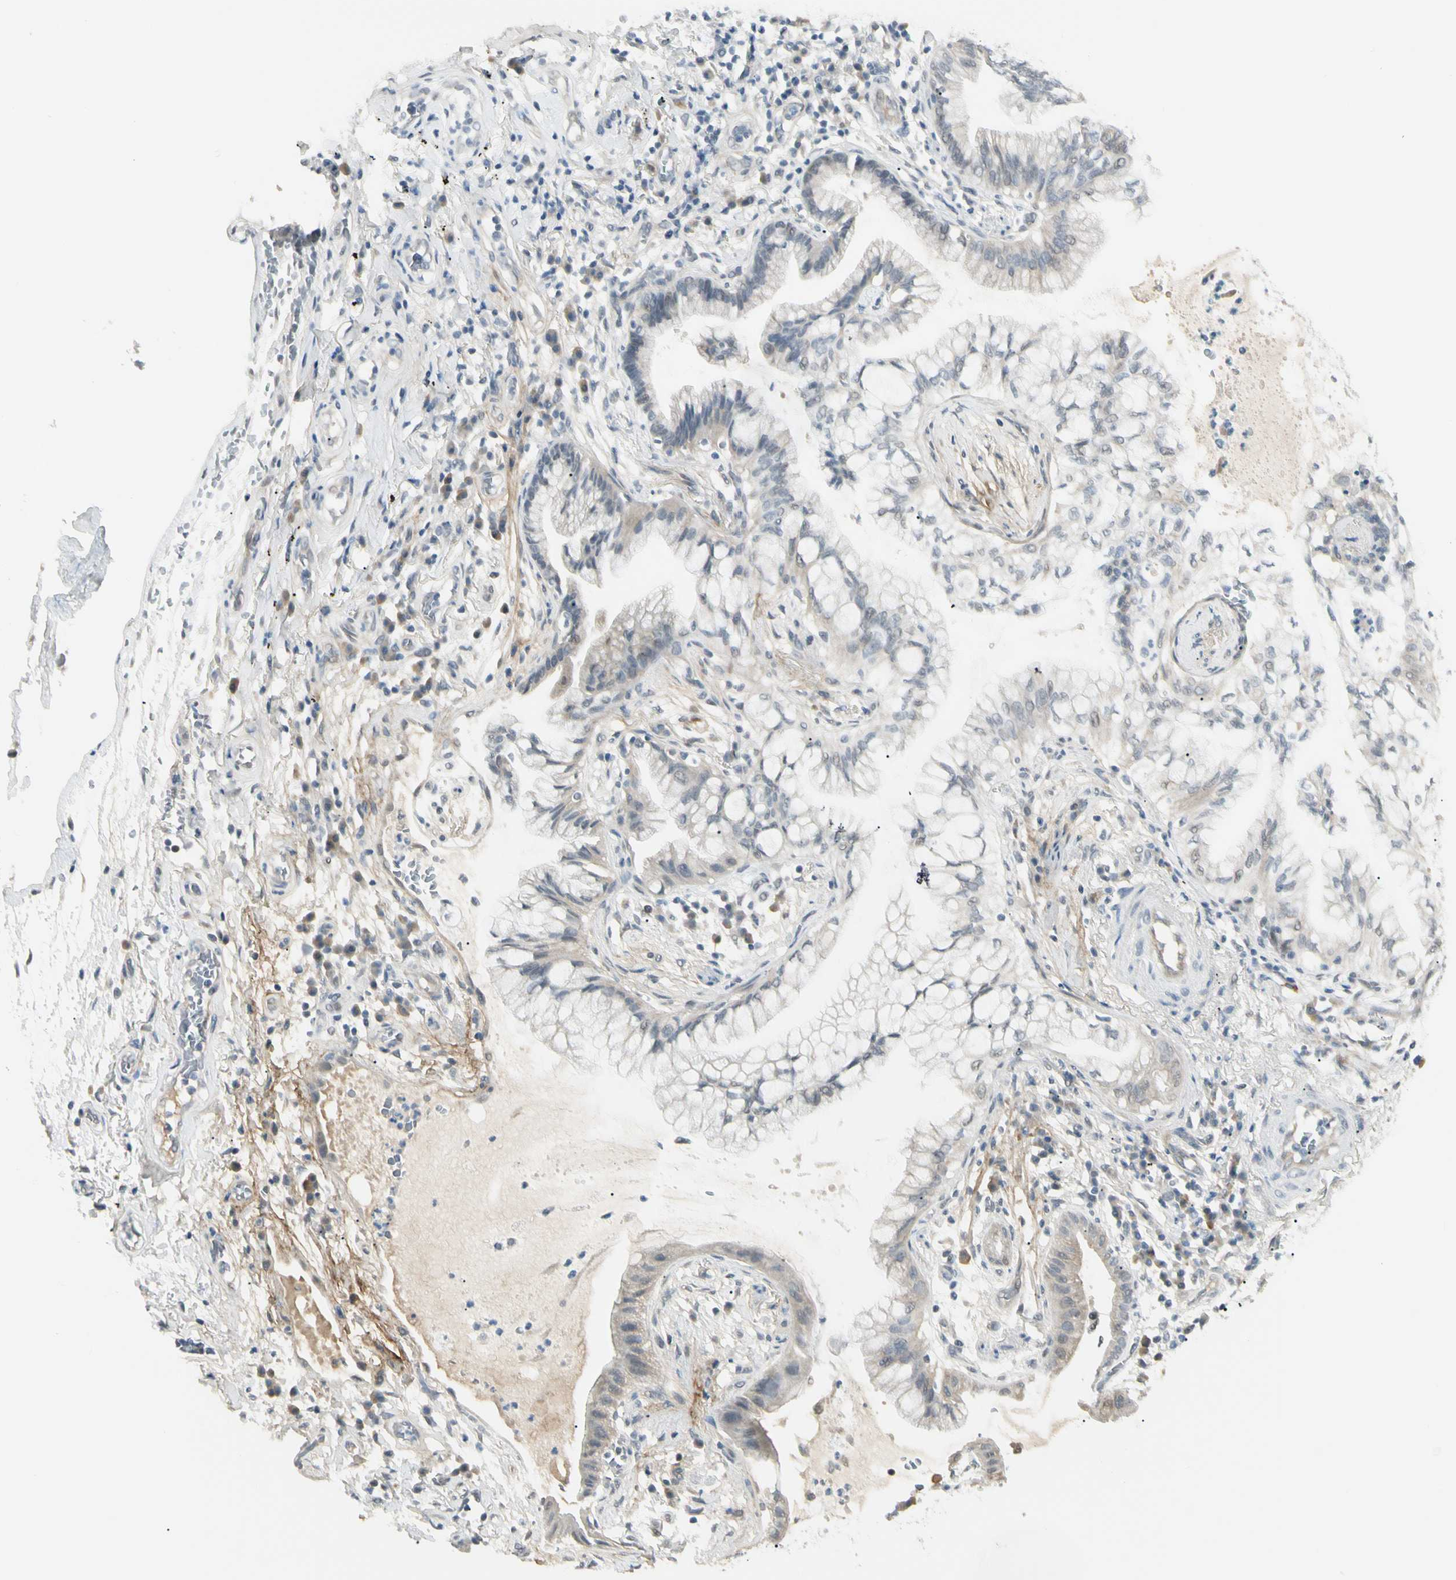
{"staining": {"intensity": "weak", "quantity": "25%-75%", "location": "cytoplasmic/membranous"}, "tissue": "lung cancer", "cell_type": "Tumor cells", "image_type": "cancer", "snomed": [{"axis": "morphology", "description": "Adenocarcinoma, NOS"}, {"axis": "topography", "description": "Lung"}], "caption": "Lung cancer was stained to show a protein in brown. There is low levels of weak cytoplasmic/membranous expression in about 25%-75% of tumor cells. Nuclei are stained in blue.", "gene": "ASPN", "patient": {"sex": "female", "age": 70}}